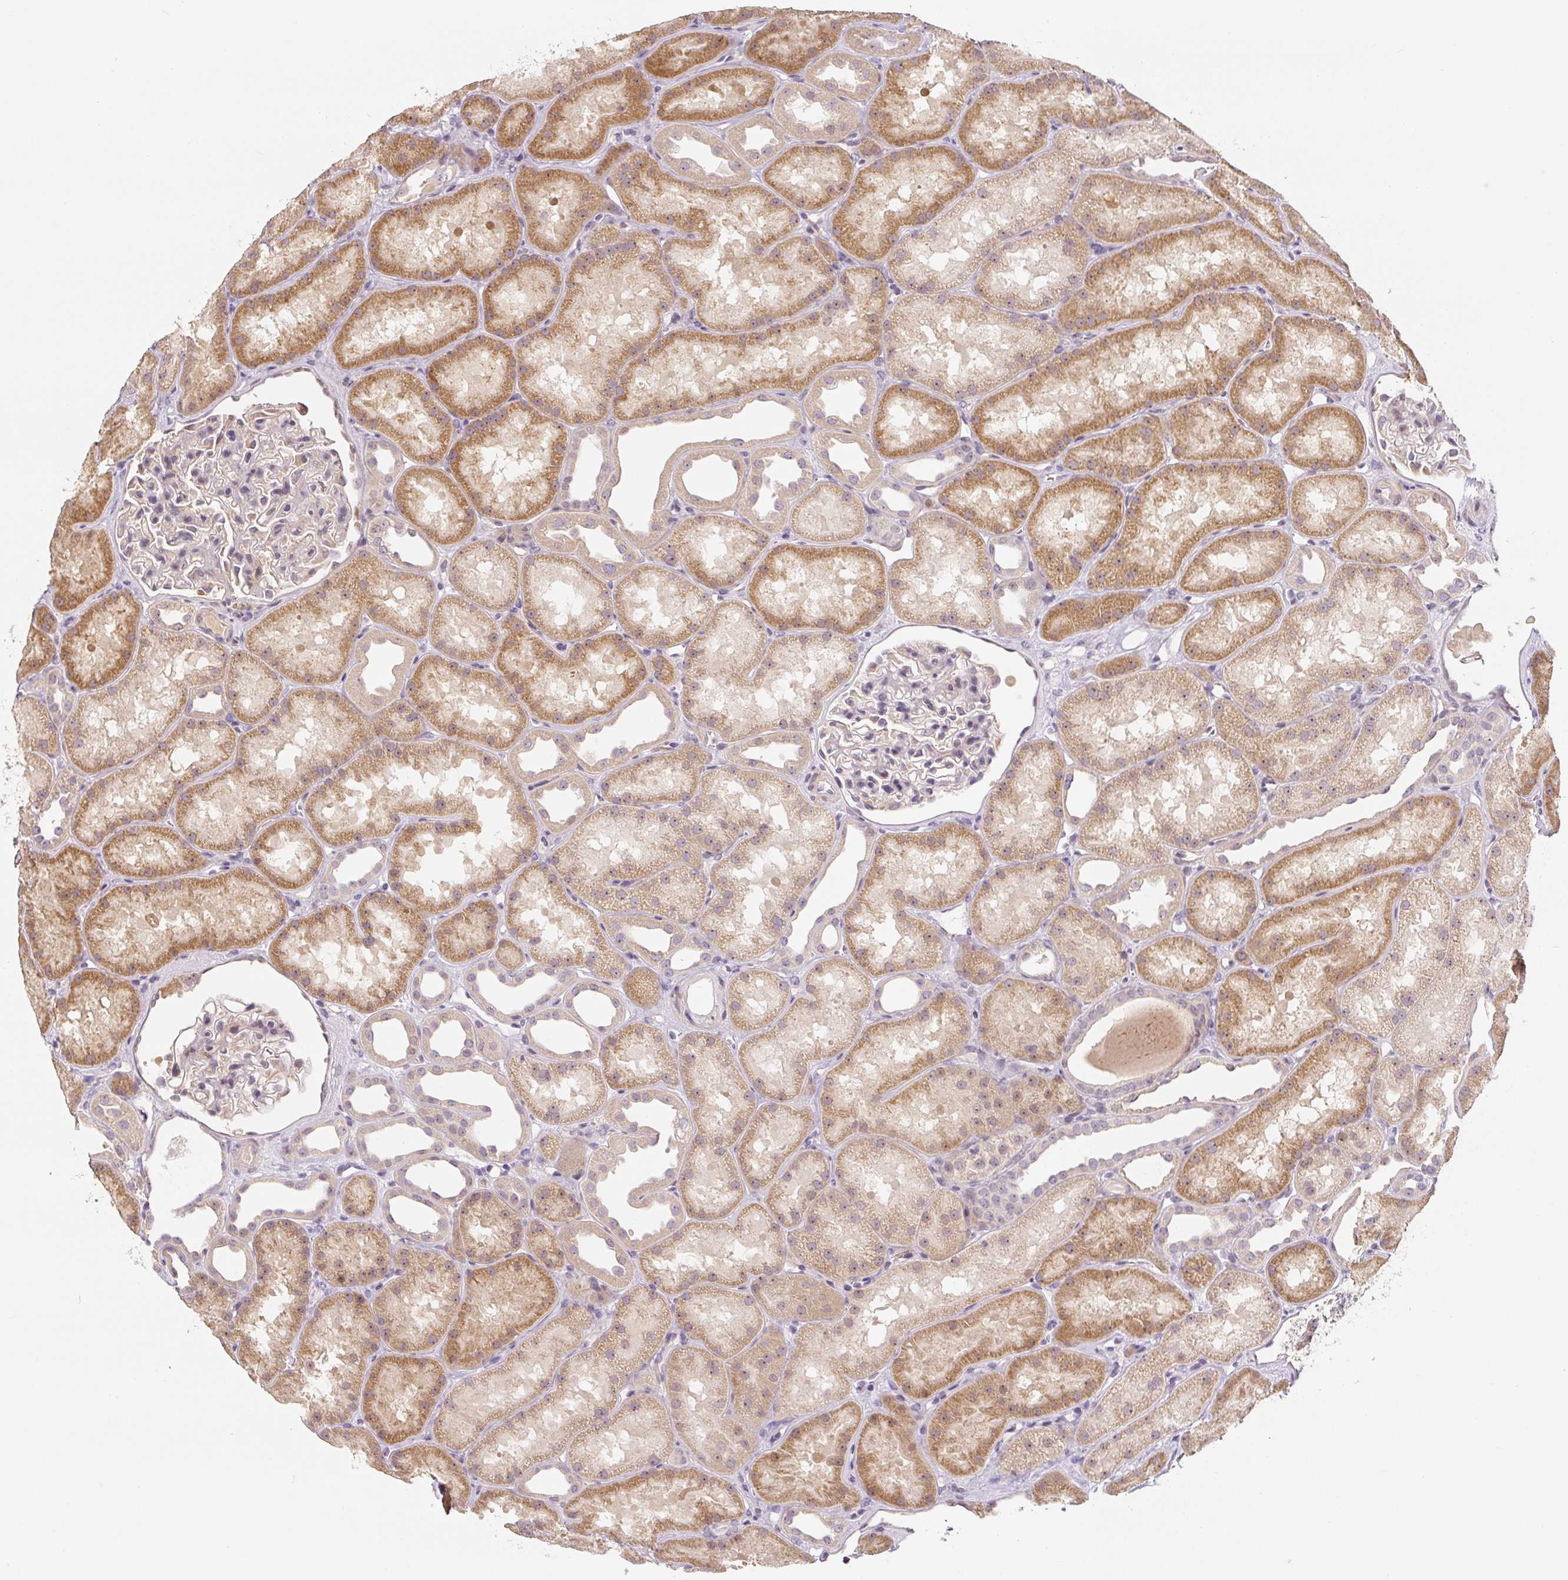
{"staining": {"intensity": "weak", "quantity": "<25%", "location": "nuclear"}, "tissue": "kidney", "cell_type": "Cells in glomeruli", "image_type": "normal", "snomed": [{"axis": "morphology", "description": "Normal tissue, NOS"}, {"axis": "topography", "description": "Kidney"}], "caption": "This micrograph is of benign kidney stained with immunohistochemistry to label a protein in brown with the nuclei are counter-stained blue. There is no positivity in cells in glomeruli. (DAB immunohistochemistry with hematoxylin counter stain).", "gene": "PWWP3B", "patient": {"sex": "male", "age": 61}}